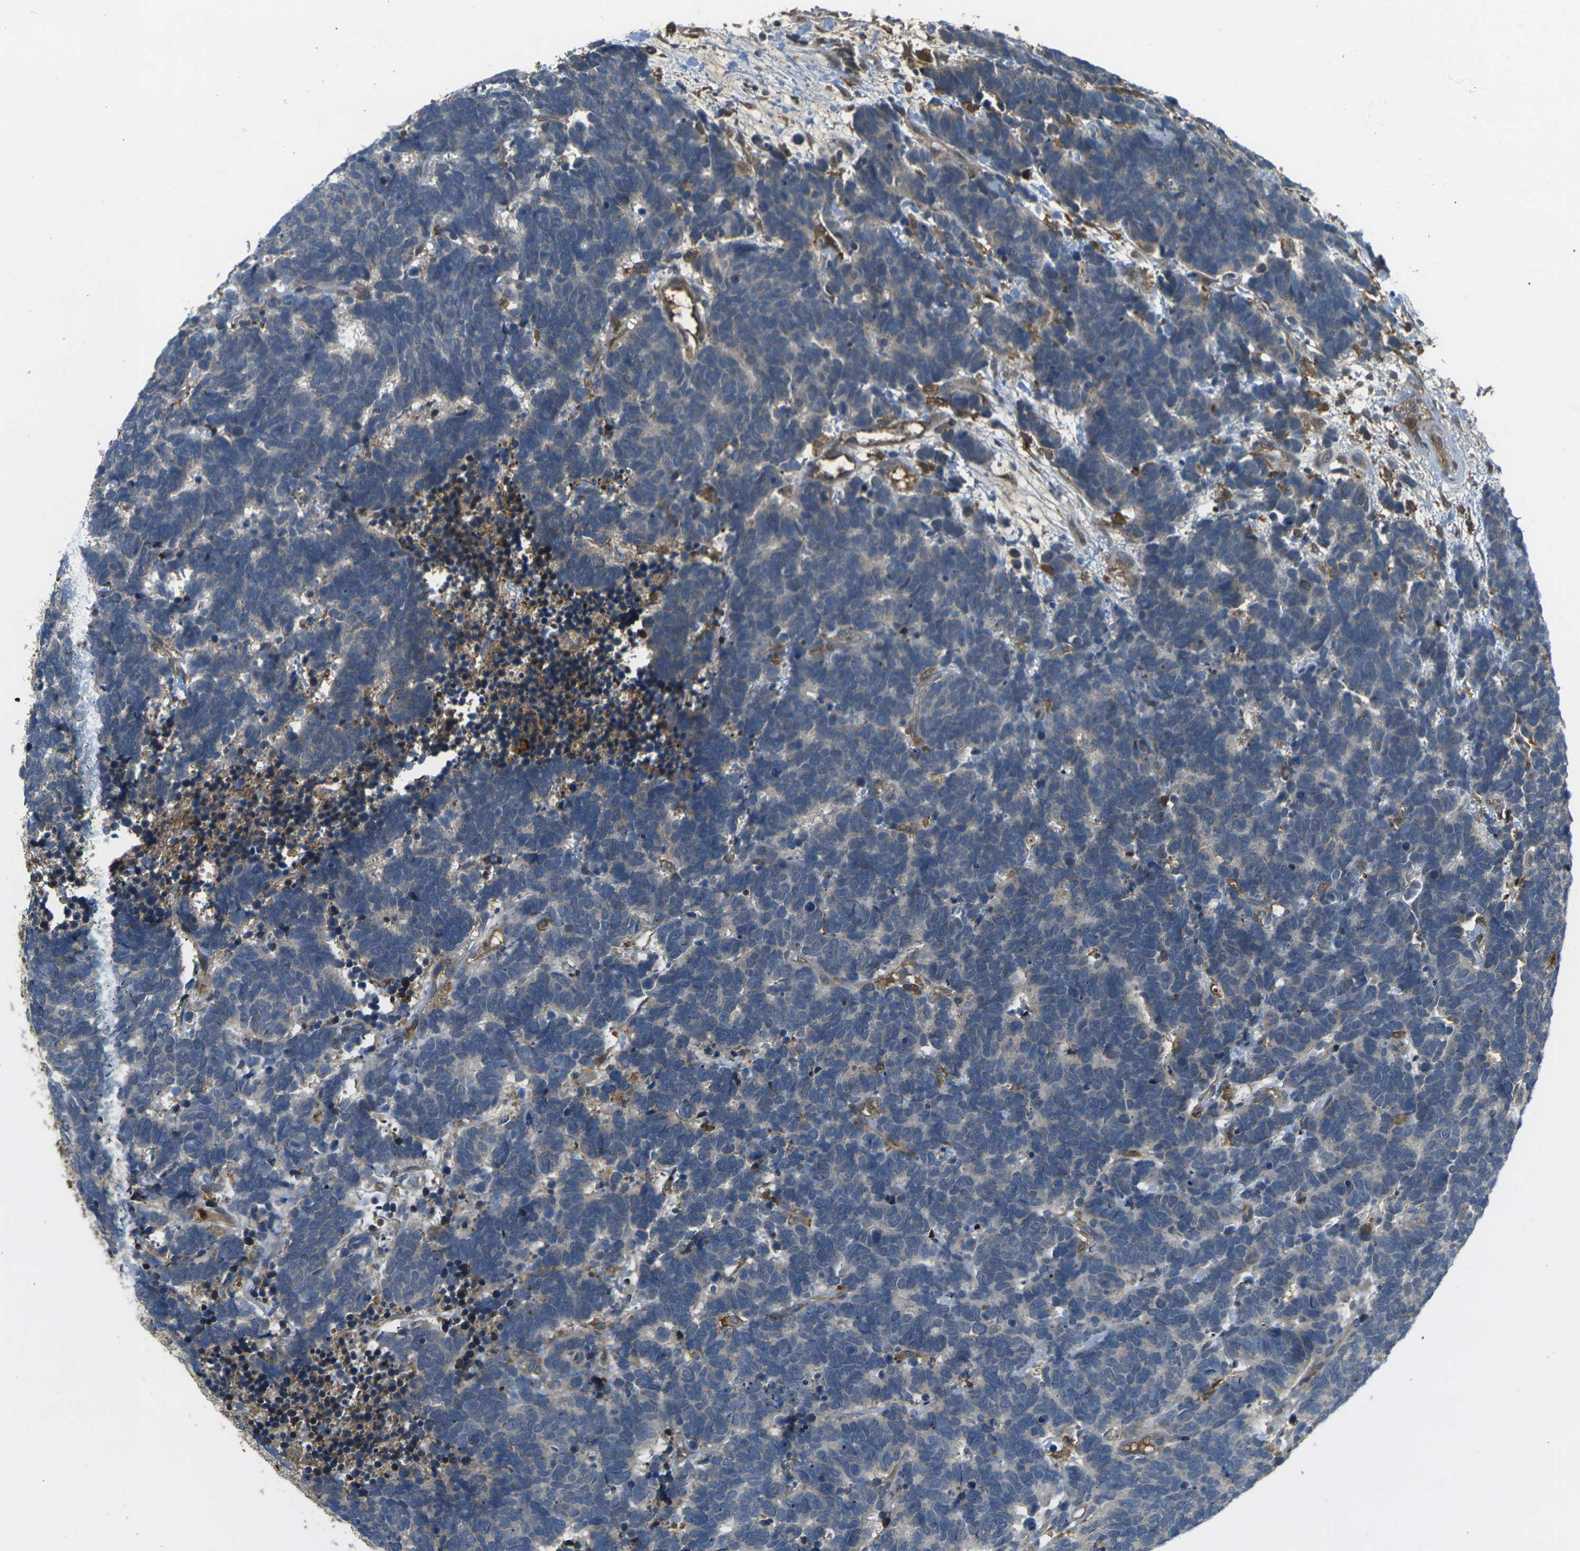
{"staining": {"intensity": "negative", "quantity": "none", "location": "none"}, "tissue": "carcinoid", "cell_type": "Tumor cells", "image_type": "cancer", "snomed": [{"axis": "morphology", "description": "Carcinoma, NOS"}, {"axis": "morphology", "description": "Carcinoid, malignant, NOS"}, {"axis": "topography", "description": "Urinary bladder"}], "caption": "Carcinoma stained for a protein using immunohistochemistry exhibits no staining tumor cells.", "gene": "PIGL", "patient": {"sex": "male", "age": 57}}